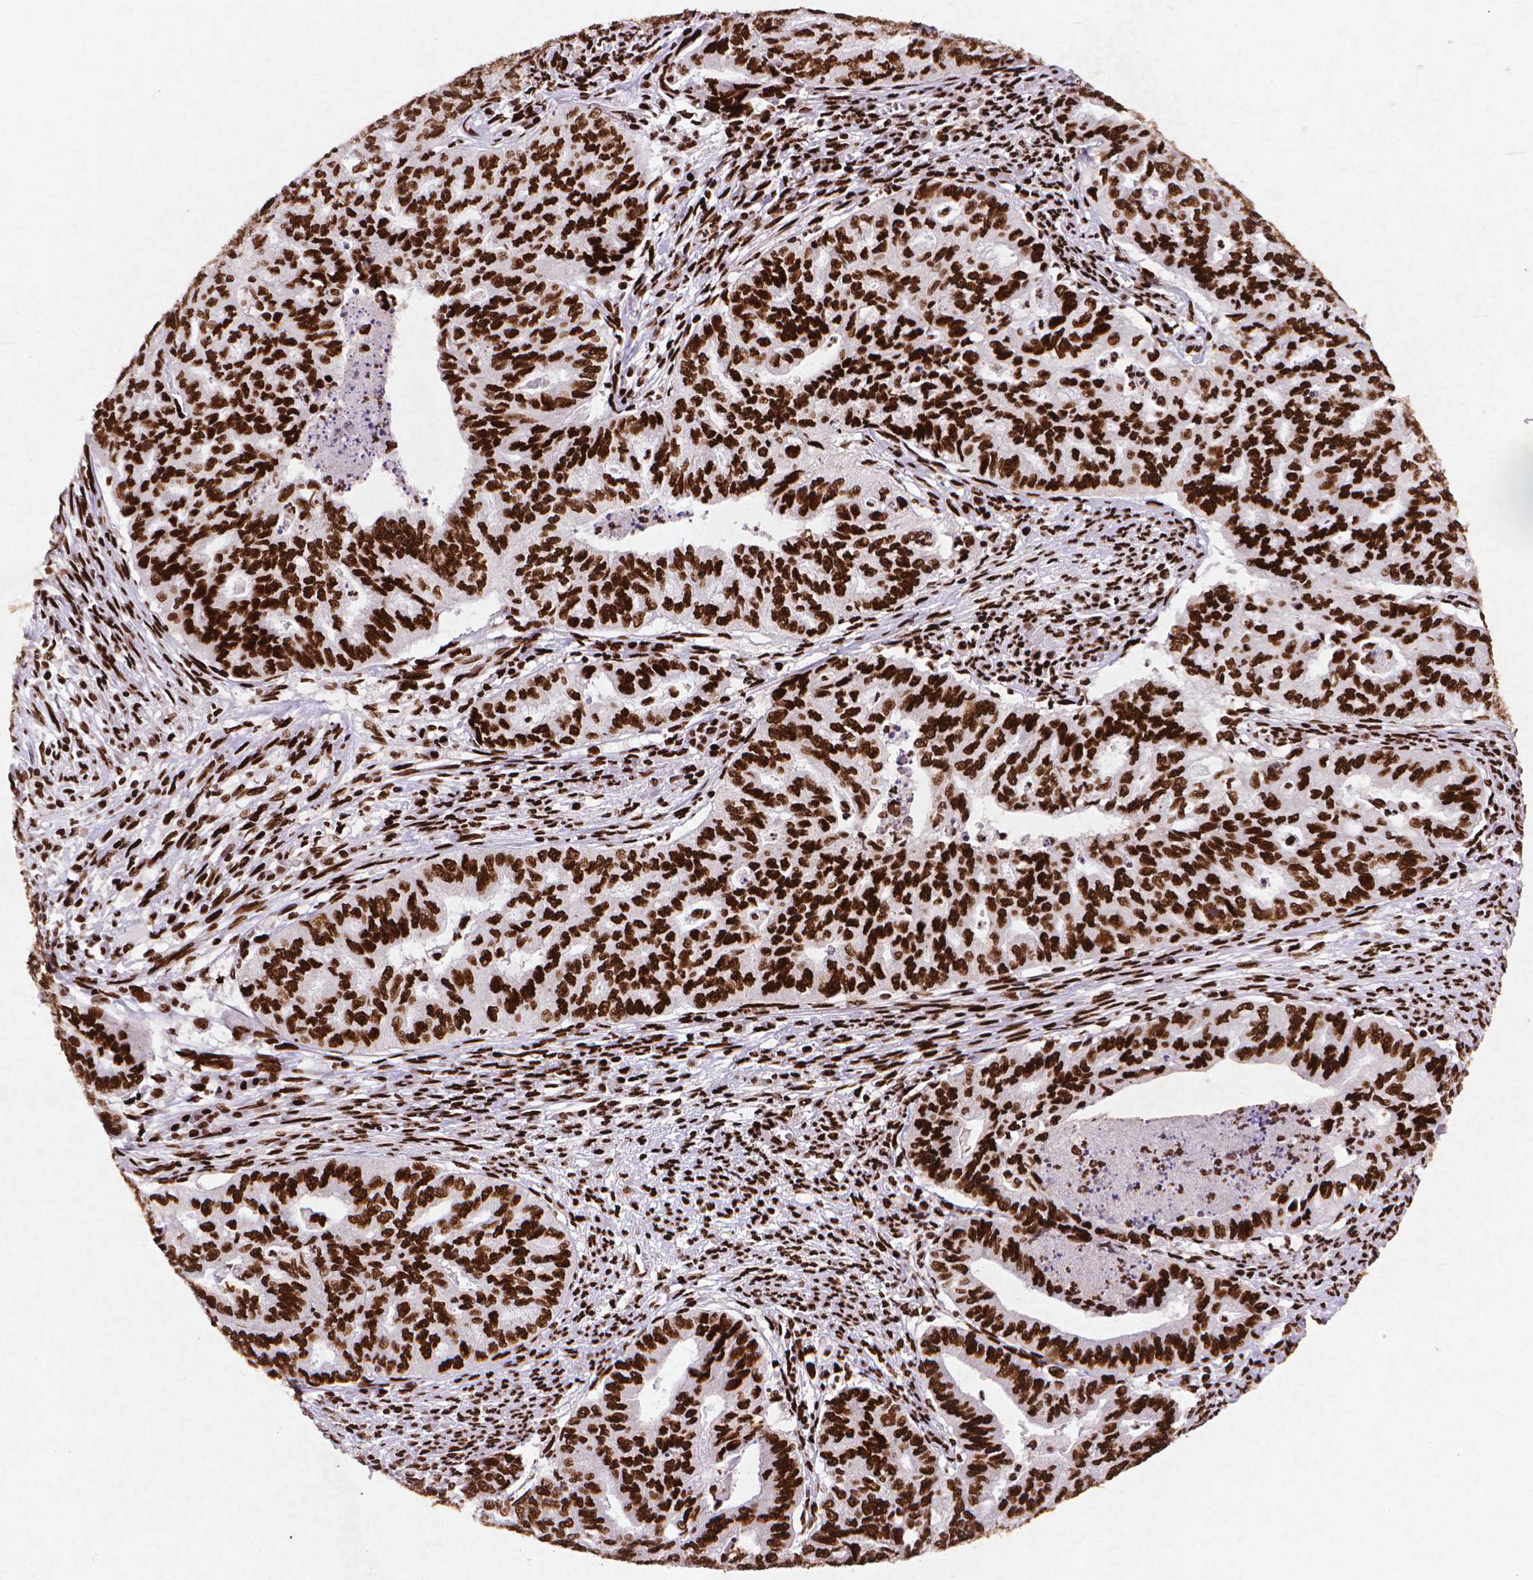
{"staining": {"intensity": "strong", "quantity": ">75%", "location": "nuclear"}, "tissue": "endometrial cancer", "cell_type": "Tumor cells", "image_type": "cancer", "snomed": [{"axis": "morphology", "description": "Adenocarcinoma, NOS"}, {"axis": "topography", "description": "Endometrium"}], "caption": "IHC micrograph of endometrial adenocarcinoma stained for a protein (brown), which exhibits high levels of strong nuclear positivity in about >75% of tumor cells.", "gene": "CITED2", "patient": {"sex": "female", "age": 79}}